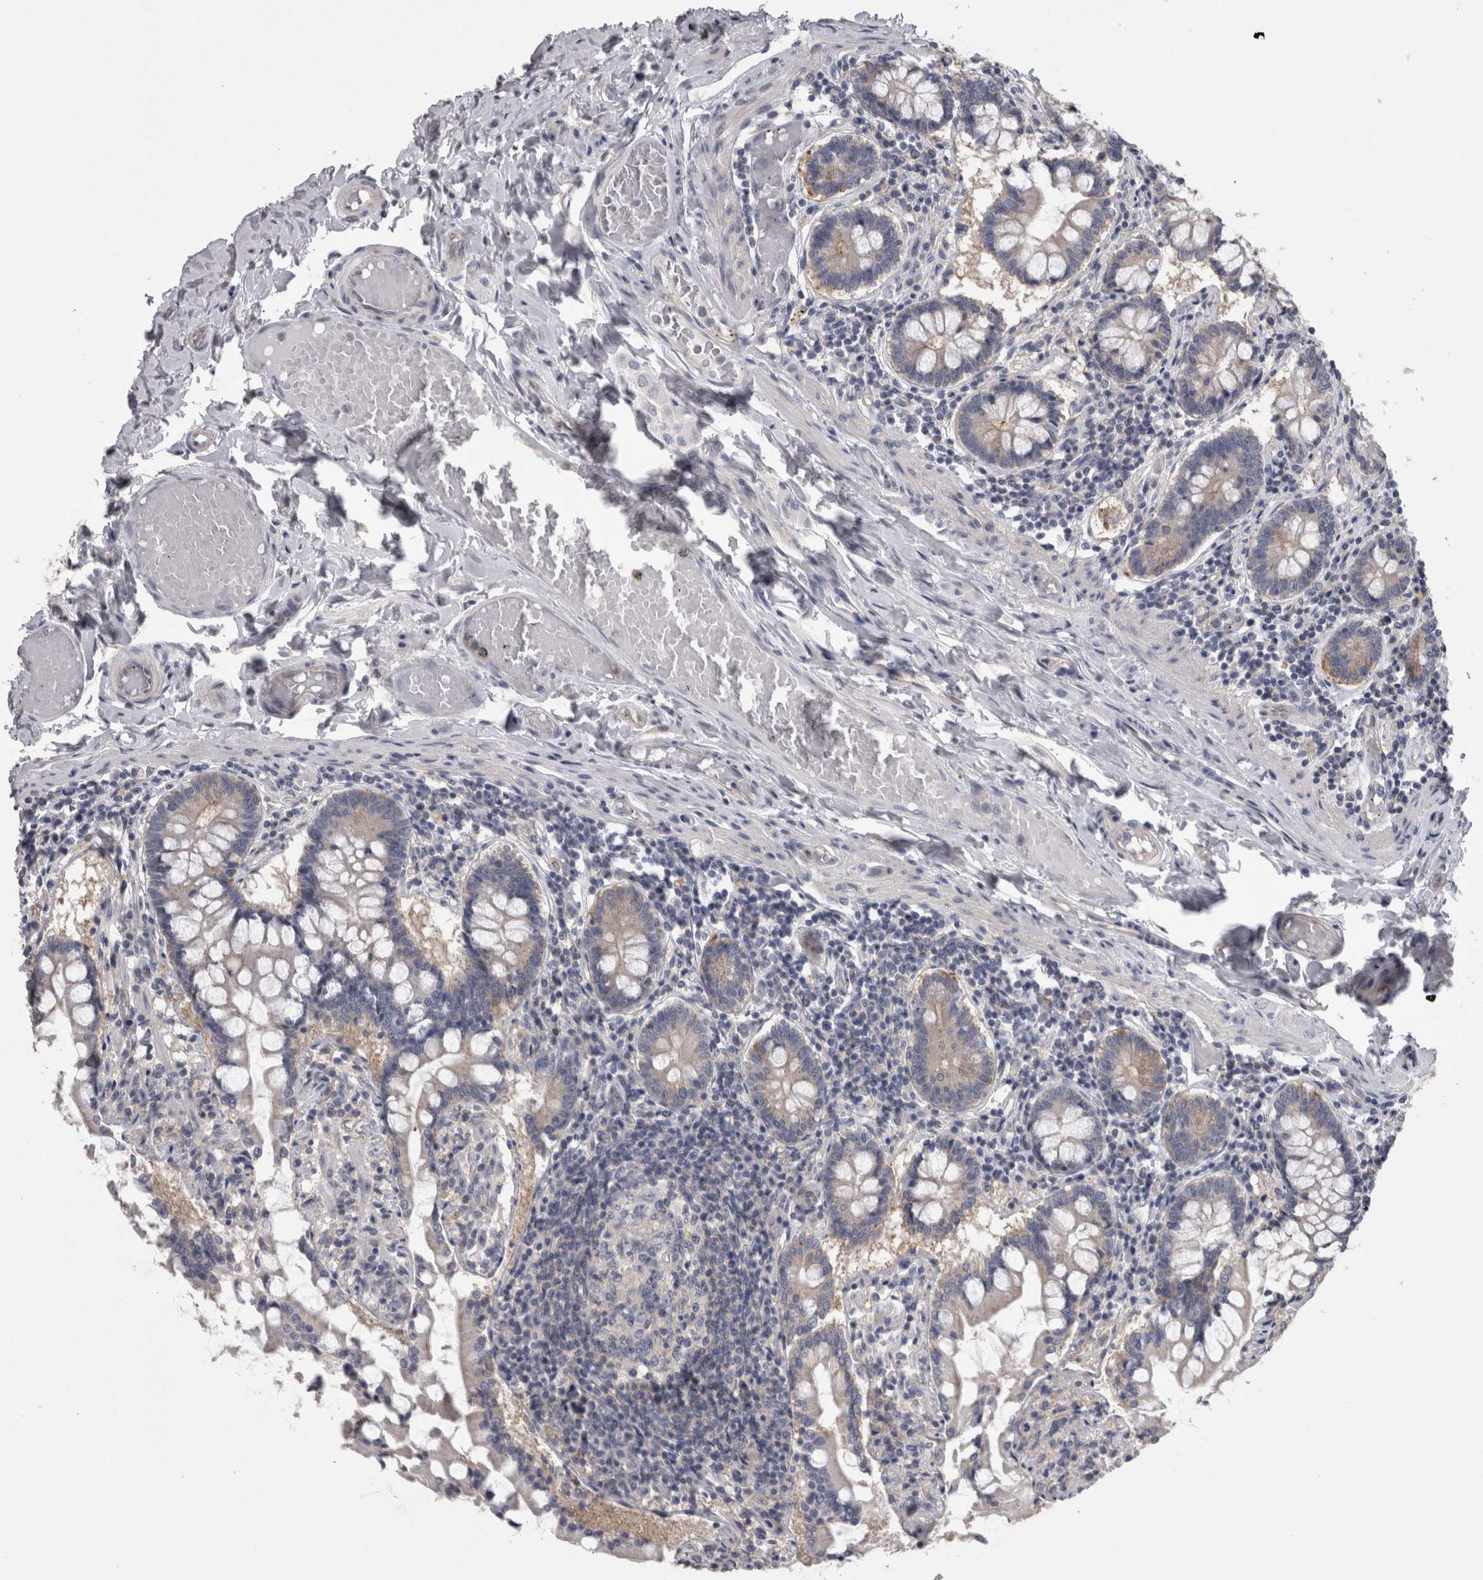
{"staining": {"intensity": "weak", "quantity": "<25%", "location": "cytoplasmic/membranous"}, "tissue": "small intestine", "cell_type": "Glandular cells", "image_type": "normal", "snomed": [{"axis": "morphology", "description": "Normal tissue, NOS"}, {"axis": "topography", "description": "Small intestine"}], "caption": "High power microscopy photomicrograph of an IHC micrograph of benign small intestine, revealing no significant staining in glandular cells.", "gene": "LYZL6", "patient": {"sex": "male", "age": 41}}